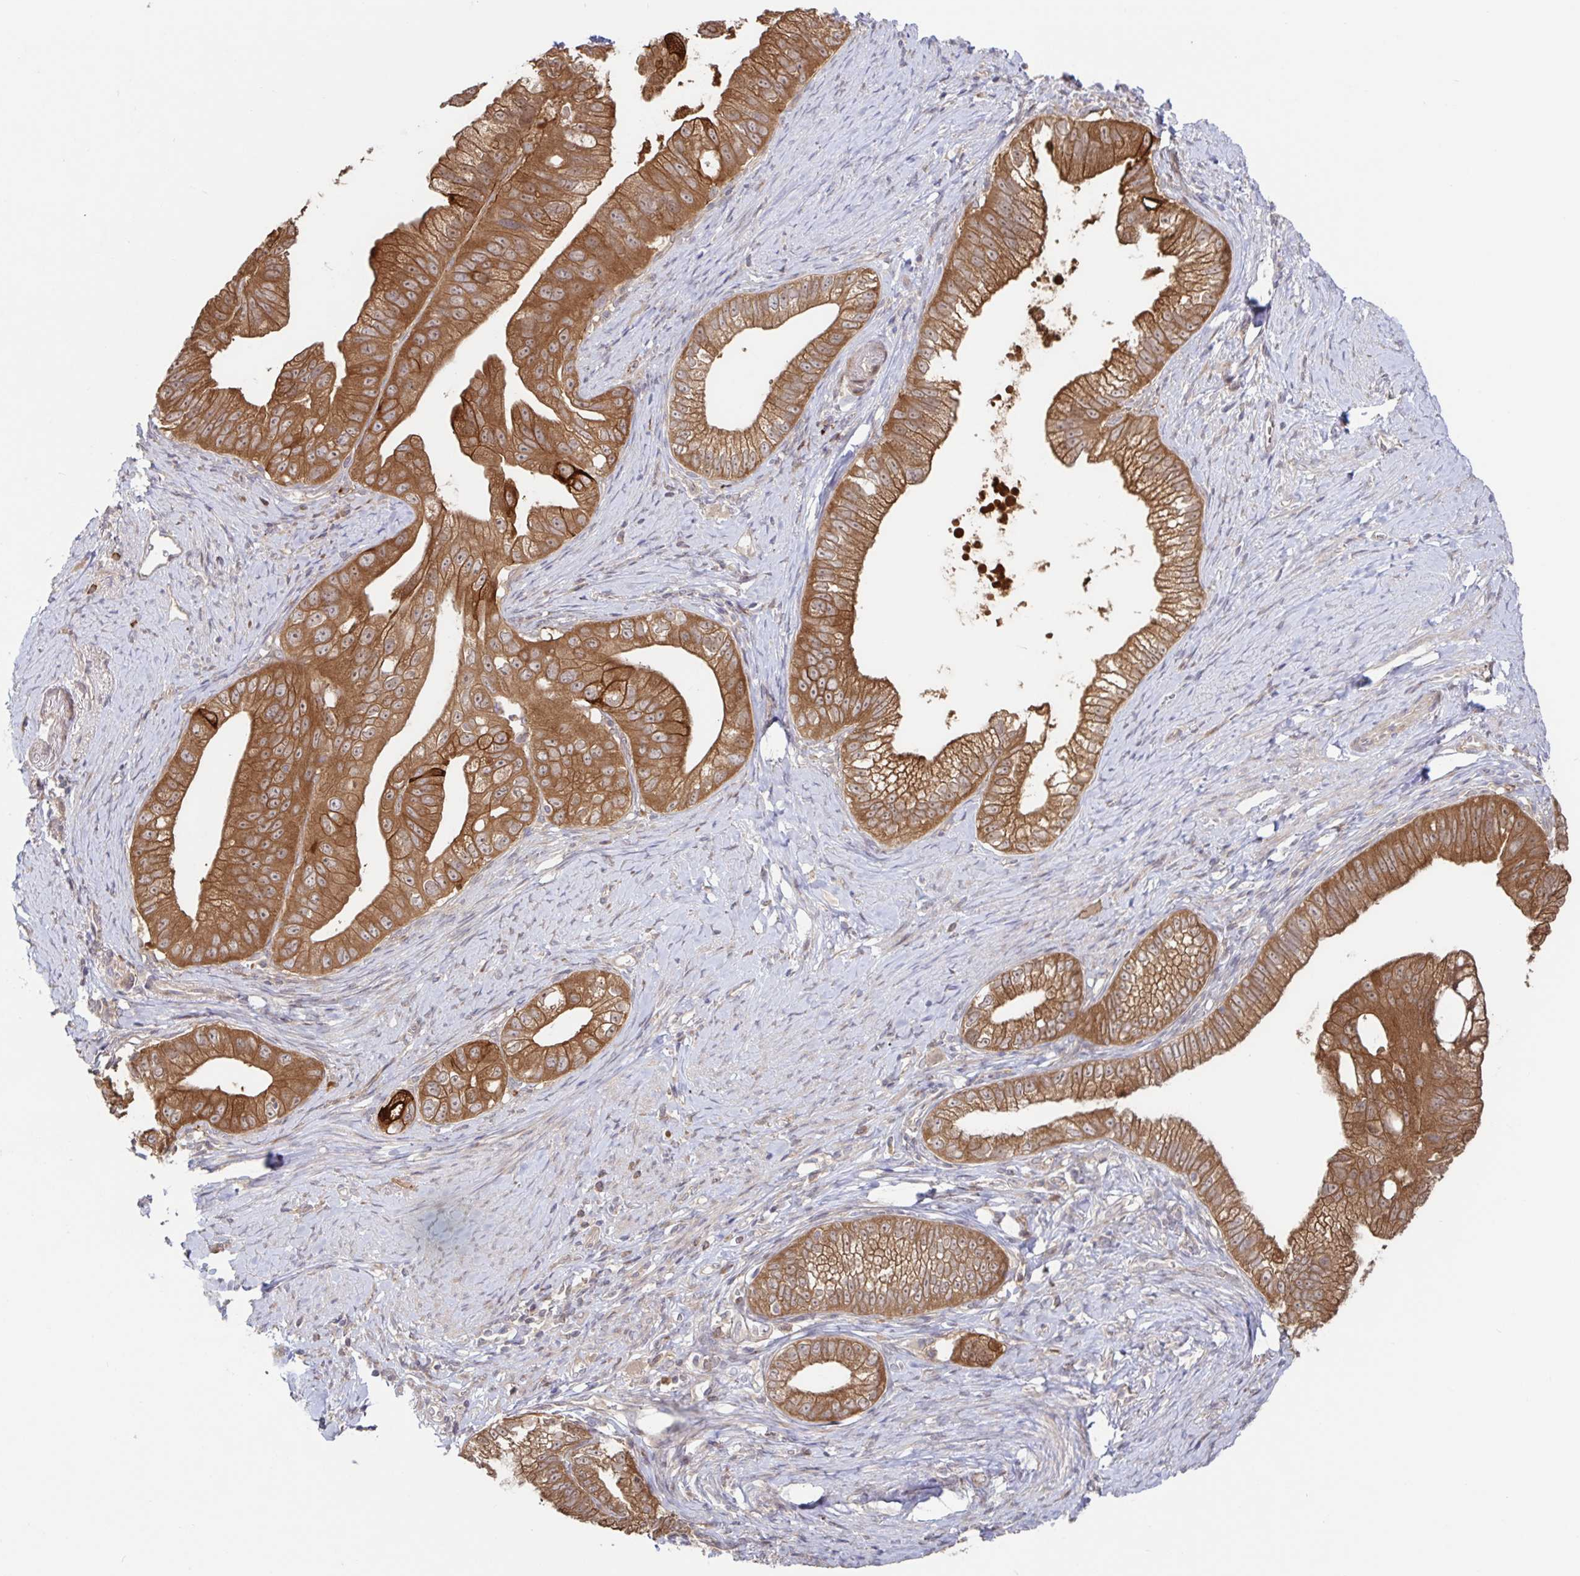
{"staining": {"intensity": "moderate", "quantity": ">75%", "location": "cytoplasmic/membranous"}, "tissue": "pancreatic cancer", "cell_type": "Tumor cells", "image_type": "cancer", "snomed": [{"axis": "morphology", "description": "Adenocarcinoma, NOS"}, {"axis": "topography", "description": "Pancreas"}], "caption": "Immunohistochemistry (IHC) (DAB (3,3'-diaminobenzidine)) staining of adenocarcinoma (pancreatic) exhibits moderate cytoplasmic/membranous protein positivity in about >75% of tumor cells. The staining is performed using DAB brown chromogen to label protein expression. The nuclei are counter-stained blue using hematoxylin.", "gene": "AACS", "patient": {"sex": "male", "age": 70}}